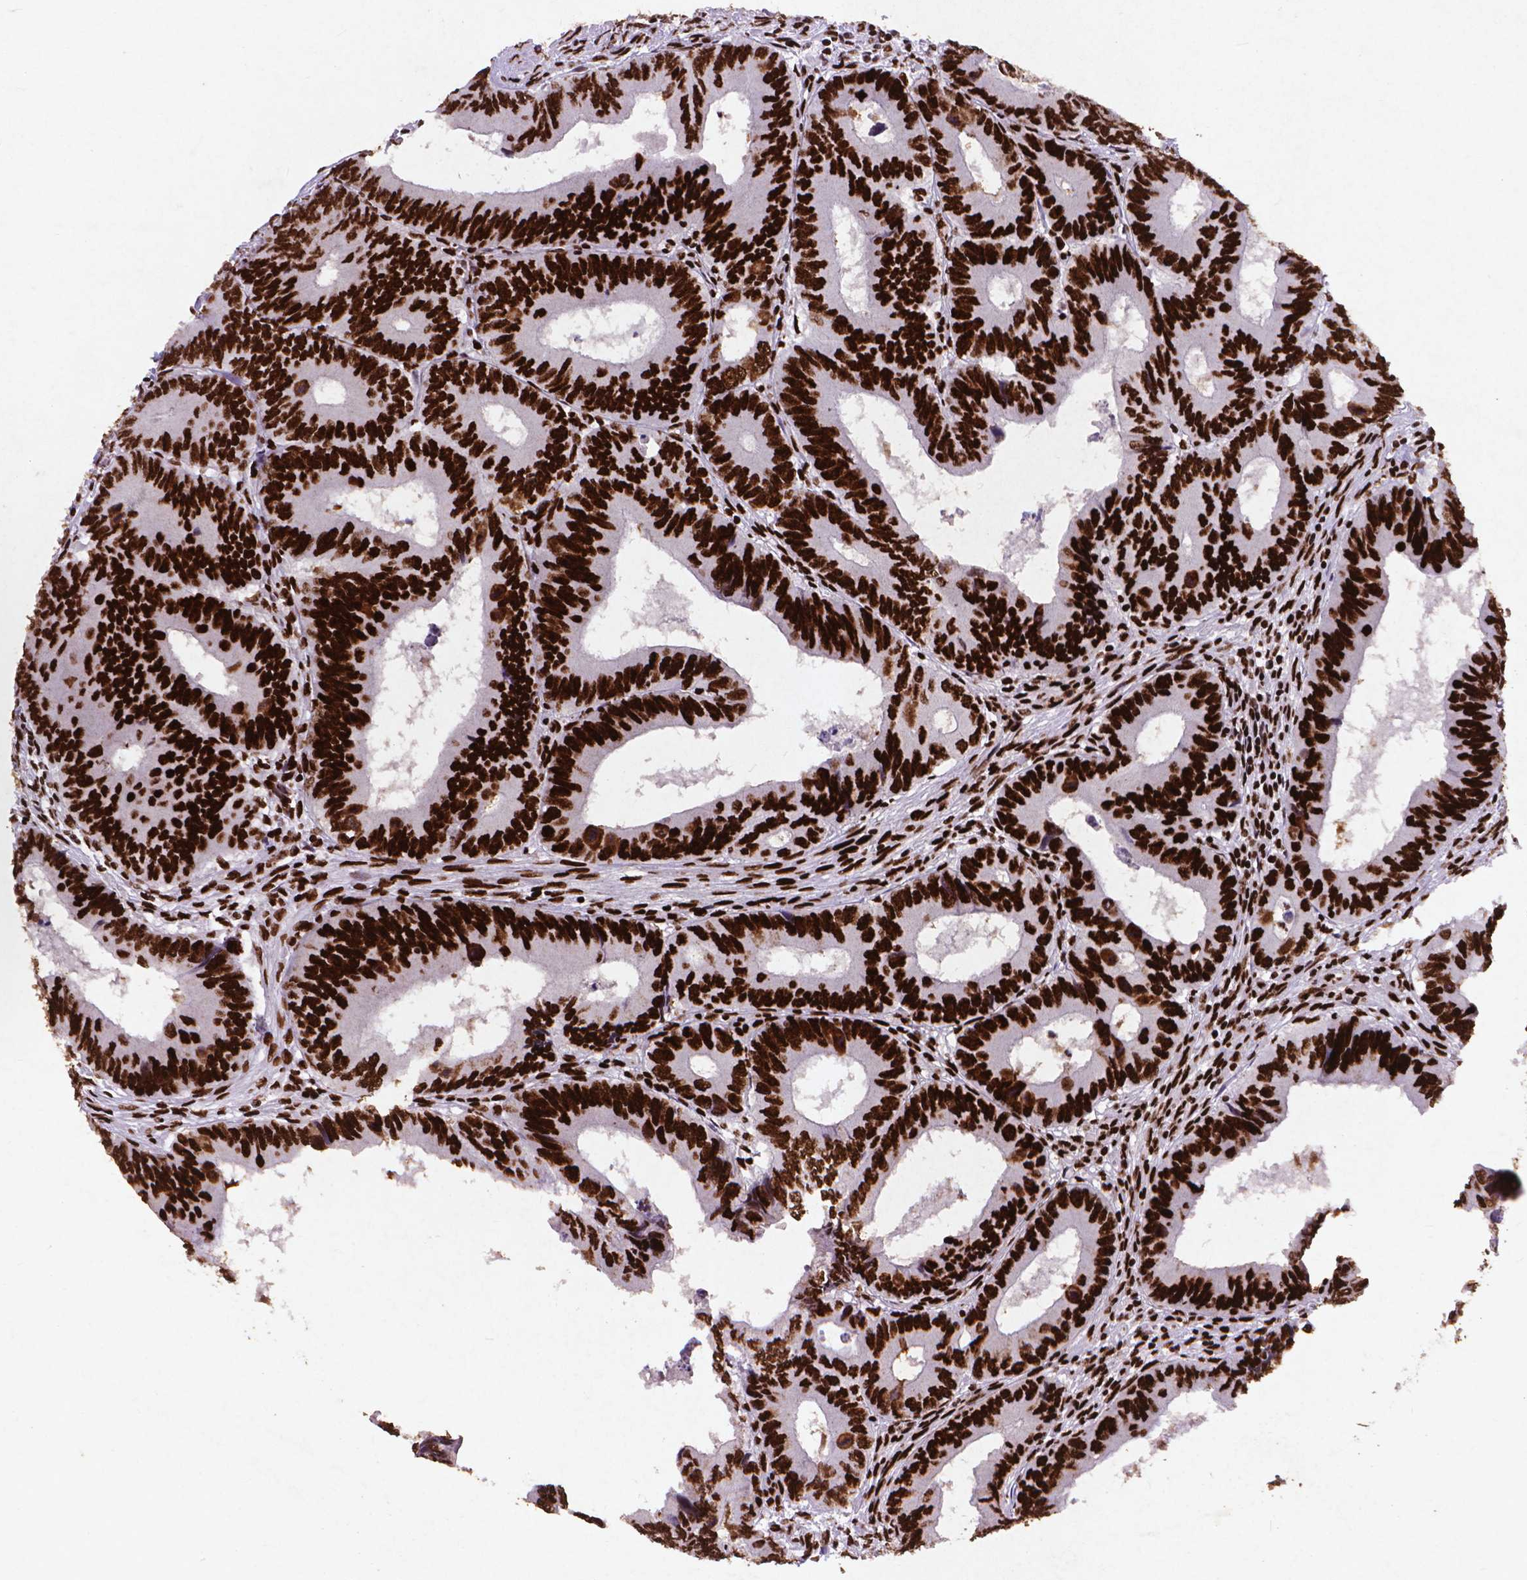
{"staining": {"intensity": "strong", "quantity": ">75%", "location": "nuclear"}, "tissue": "colorectal cancer", "cell_type": "Tumor cells", "image_type": "cancer", "snomed": [{"axis": "morphology", "description": "Adenocarcinoma, NOS"}, {"axis": "topography", "description": "Colon"}], "caption": "Immunohistochemistry histopathology image of human colorectal cancer (adenocarcinoma) stained for a protein (brown), which exhibits high levels of strong nuclear staining in approximately >75% of tumor cells.", "gene": "CITED2", "patient": {"sex": "male", "age": 53}}